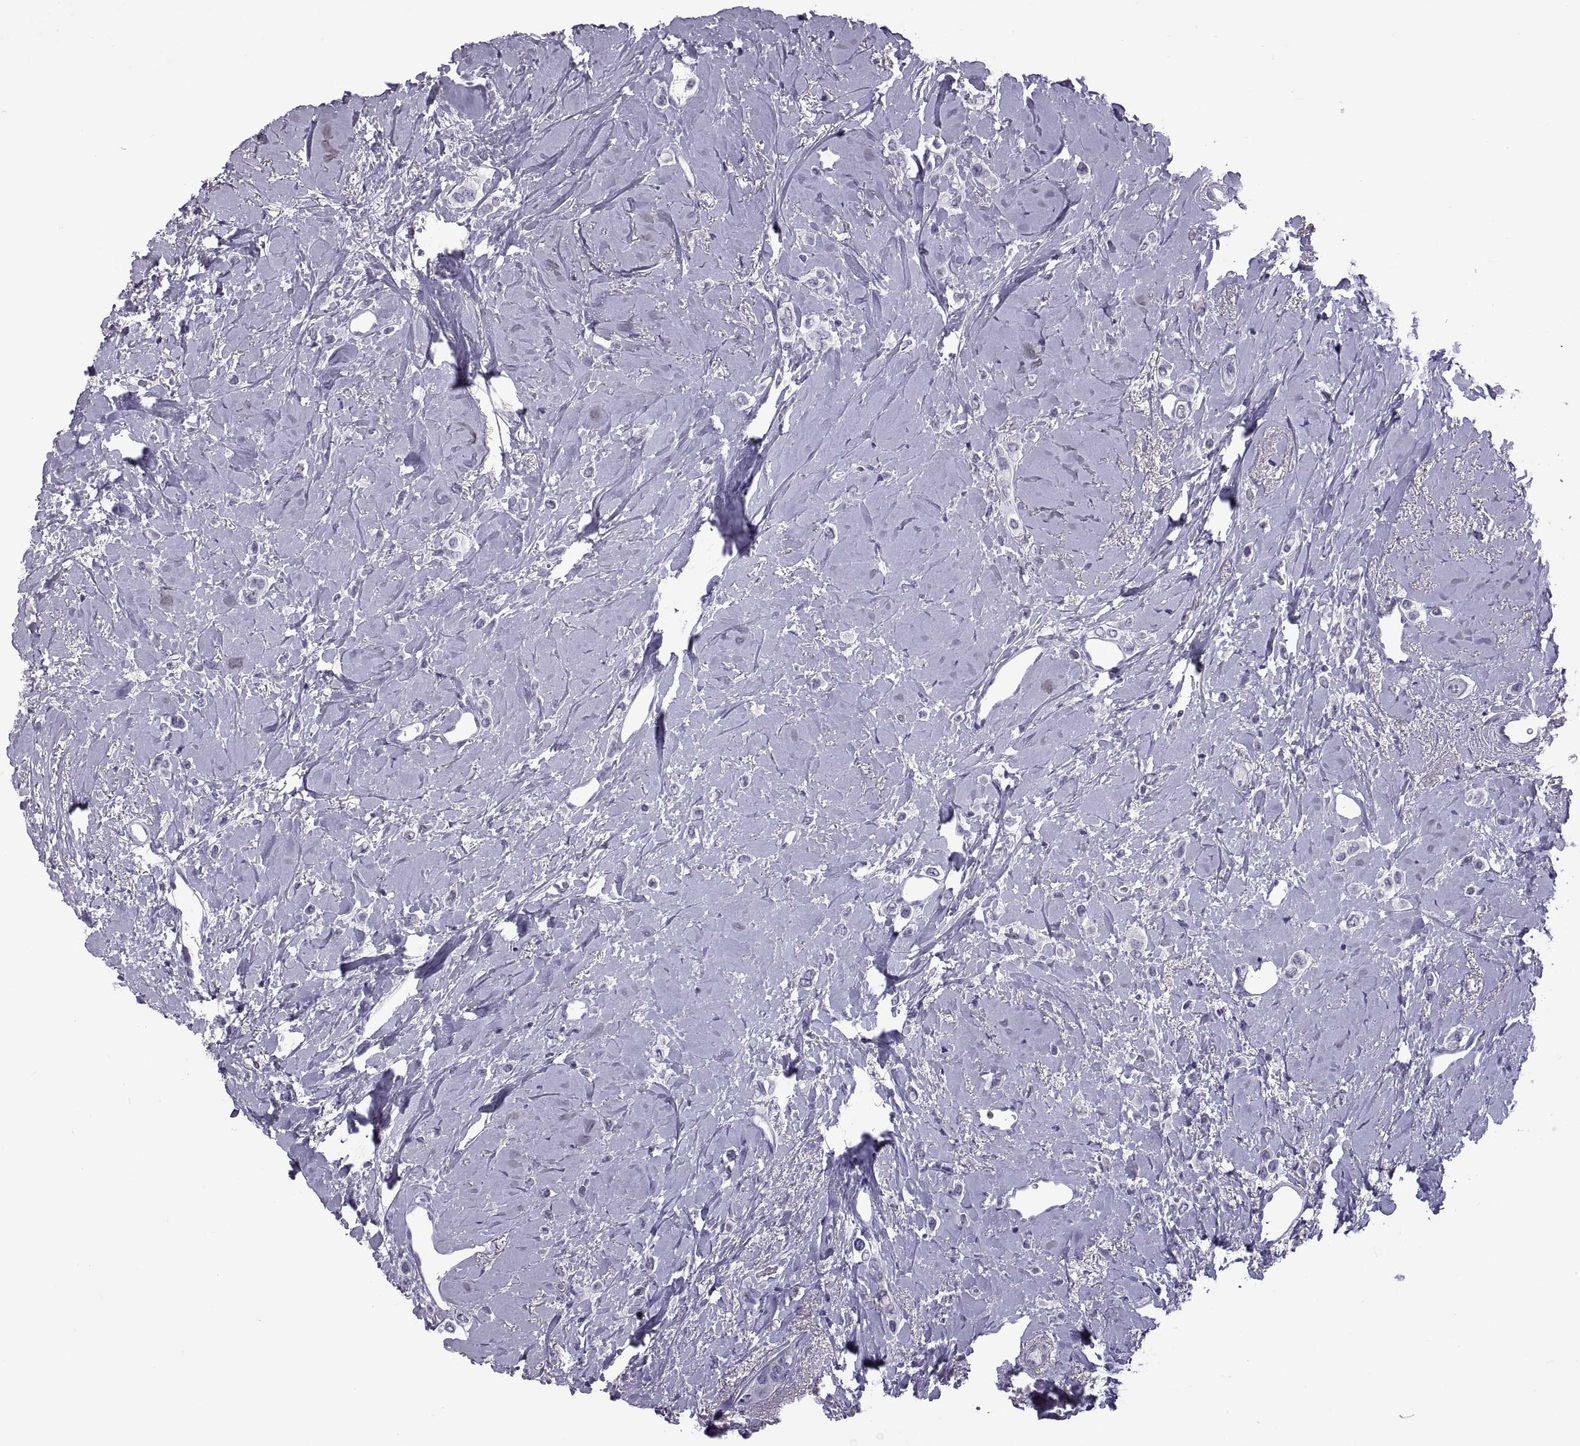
{"staining": {"intensity": "negative", "quantity": "none", "location": "none"}, "tissue": "breast cancer", "cell_type": "Tumor cells", "image_type": "cancer", "snomed": [{"axis": "morphology", "description": "Lobular carcinoma"}, {"axis": "topography", "description": "Breast"}], "caption": "Breast cancer stained for a protein using immunohistochemistry (IHC) reveals no staining tumor cells.", "gene": "RDM1", "patient": {"sex": "female", "age": 66}}